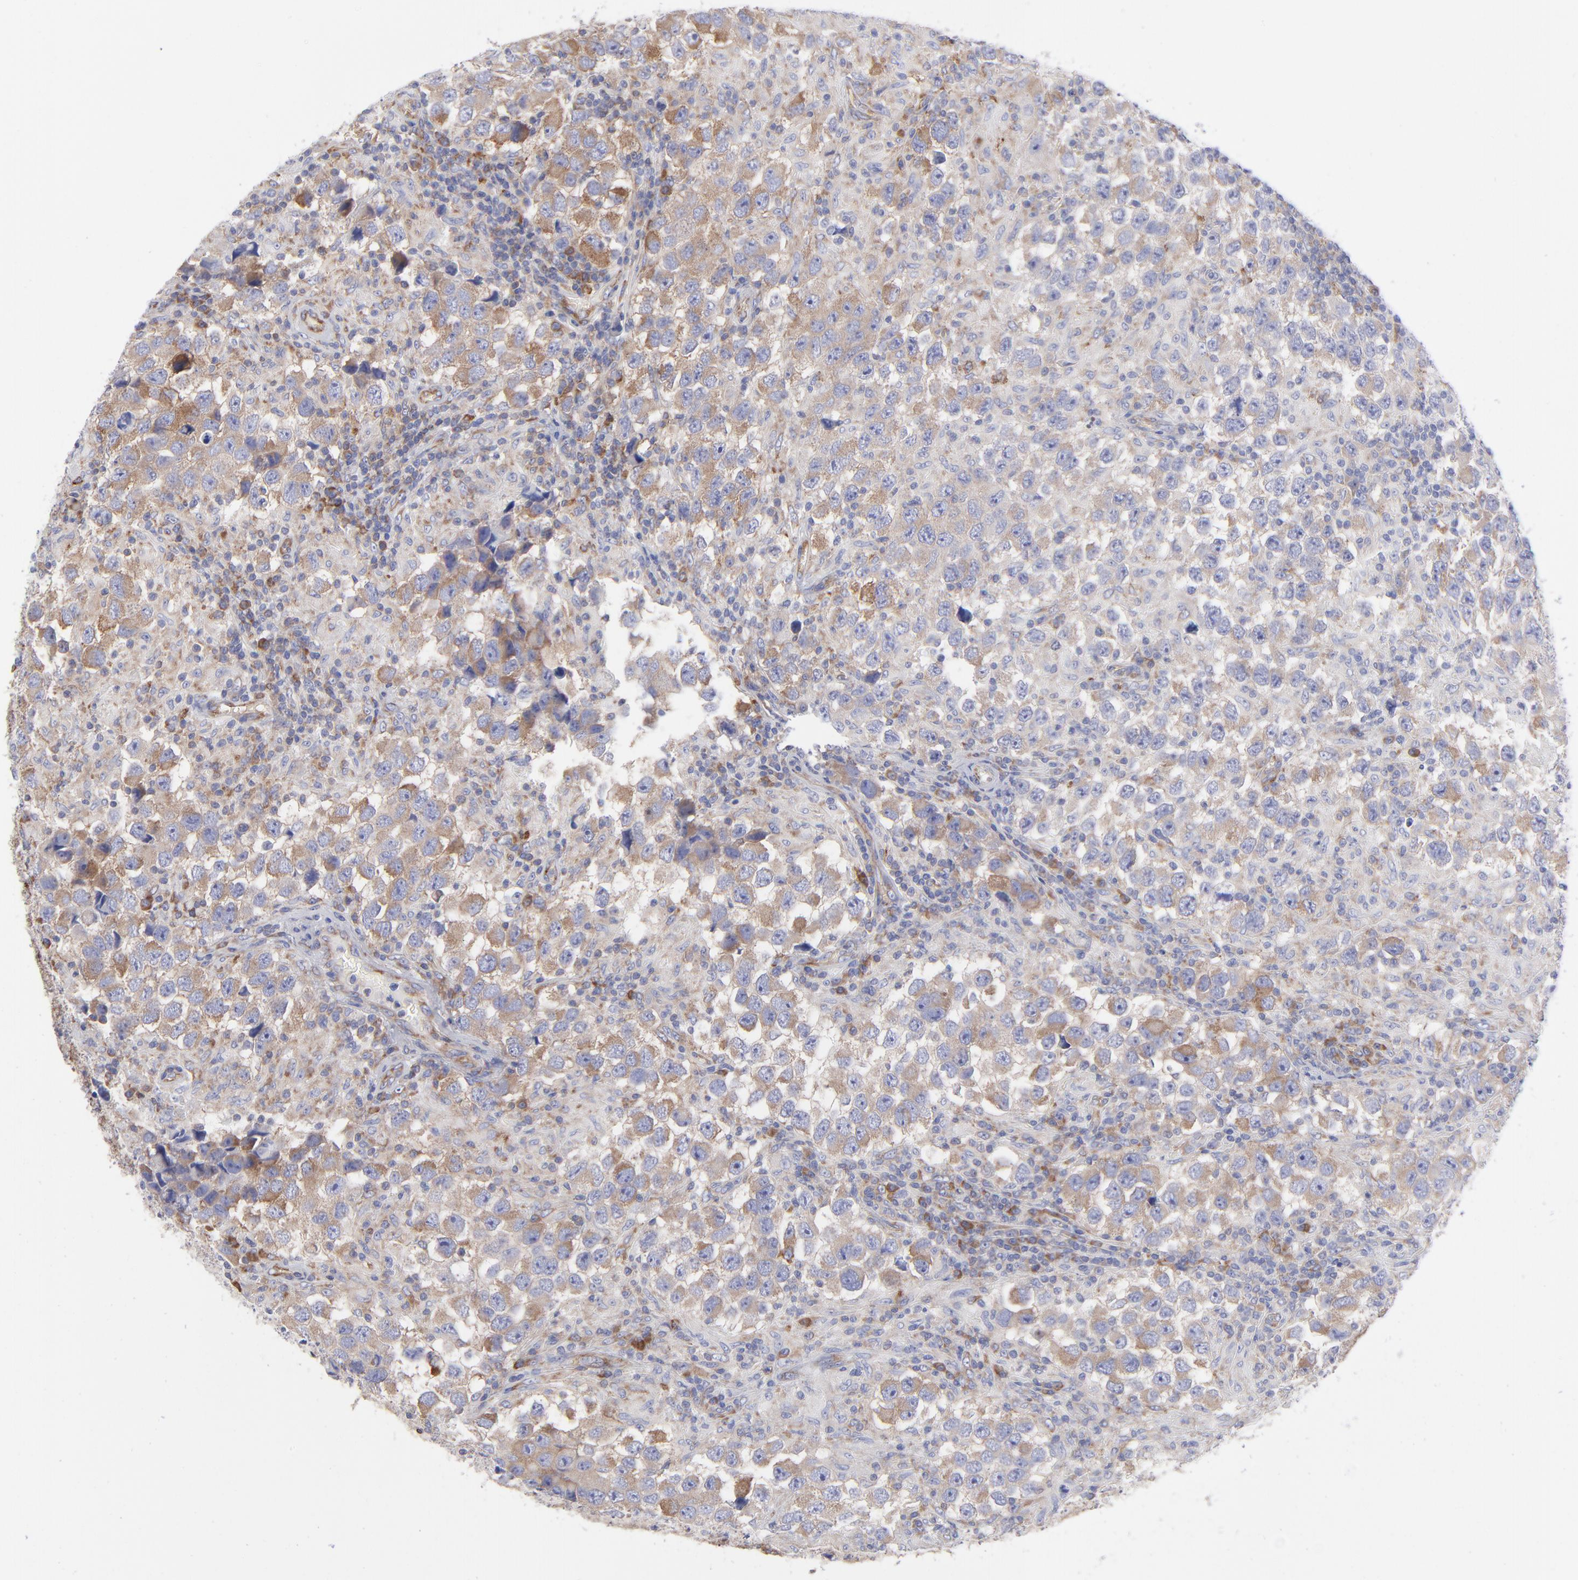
{"staining": {"intensity": "moderate", "quantity": ">75%", "location": "cytoplasmic/membranous"}, "tissue": "testis cancer", "cell_type": "Tumor cells", "image_type": "cancer", "snomed": [{"axis": "morphology", "description": "Carcinoma, Embryonal, NOS"}, {"axis": "topography", "description": "Testis"}], "caption": "High-magnification brightfield microscopy of embryonal carcinoma (testis) stained with DAB (brown) and counterstained with hematoxylin (blue). tumor cells exhibit moderate cytoplasmic/membranous staining is present in about>75% of cells.", "gene": "EIF2AK2", "patient": {"sex": "male", "age": 21}}